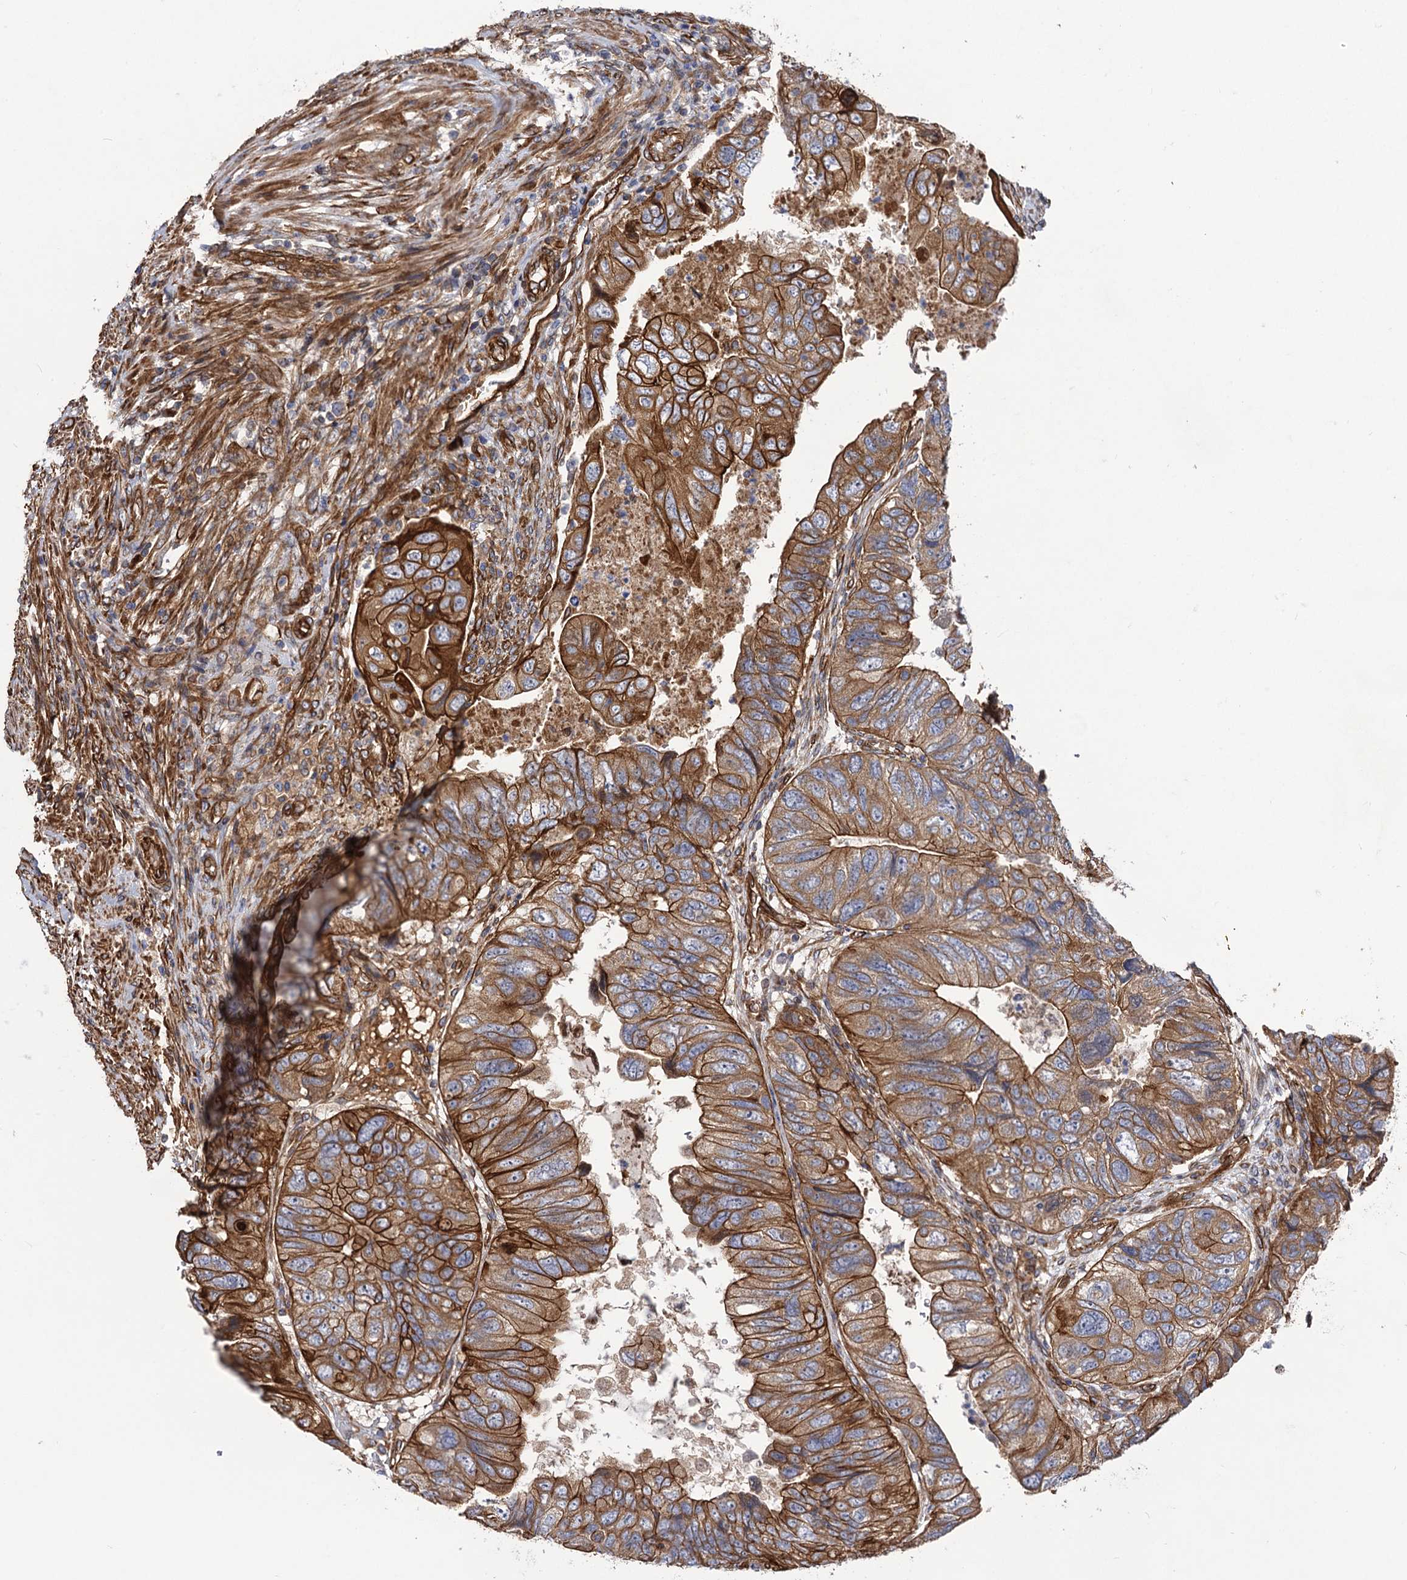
{"staining": {"intensity": "strong", "quantity": ">75%", "location": "cytoplasmic/membranous"}, "tissue": "colorectal cancer", "cell_type": "Tumor cells", "image_type": "cancer", "snomed": [{"axis": "morphology", "description": "Adenocarcinoma, NOS"}, {"axis": "topography", "description": "Rectum"}], "caption": "Immunohistochemistry (IHC) photomicrograph of neoplastic tissue: colorectal cancer (adenocarcinoma) stained using immunohistochemistry (IHC) demonstrates high levels of strong protein expression localized specifically in the cytoplasmic/membranous of tumor cells, appearing as a cytoplasmic/membranous brown color.", "gene": "CIP2A", "patient": {"sex": "male", "age": 63}}